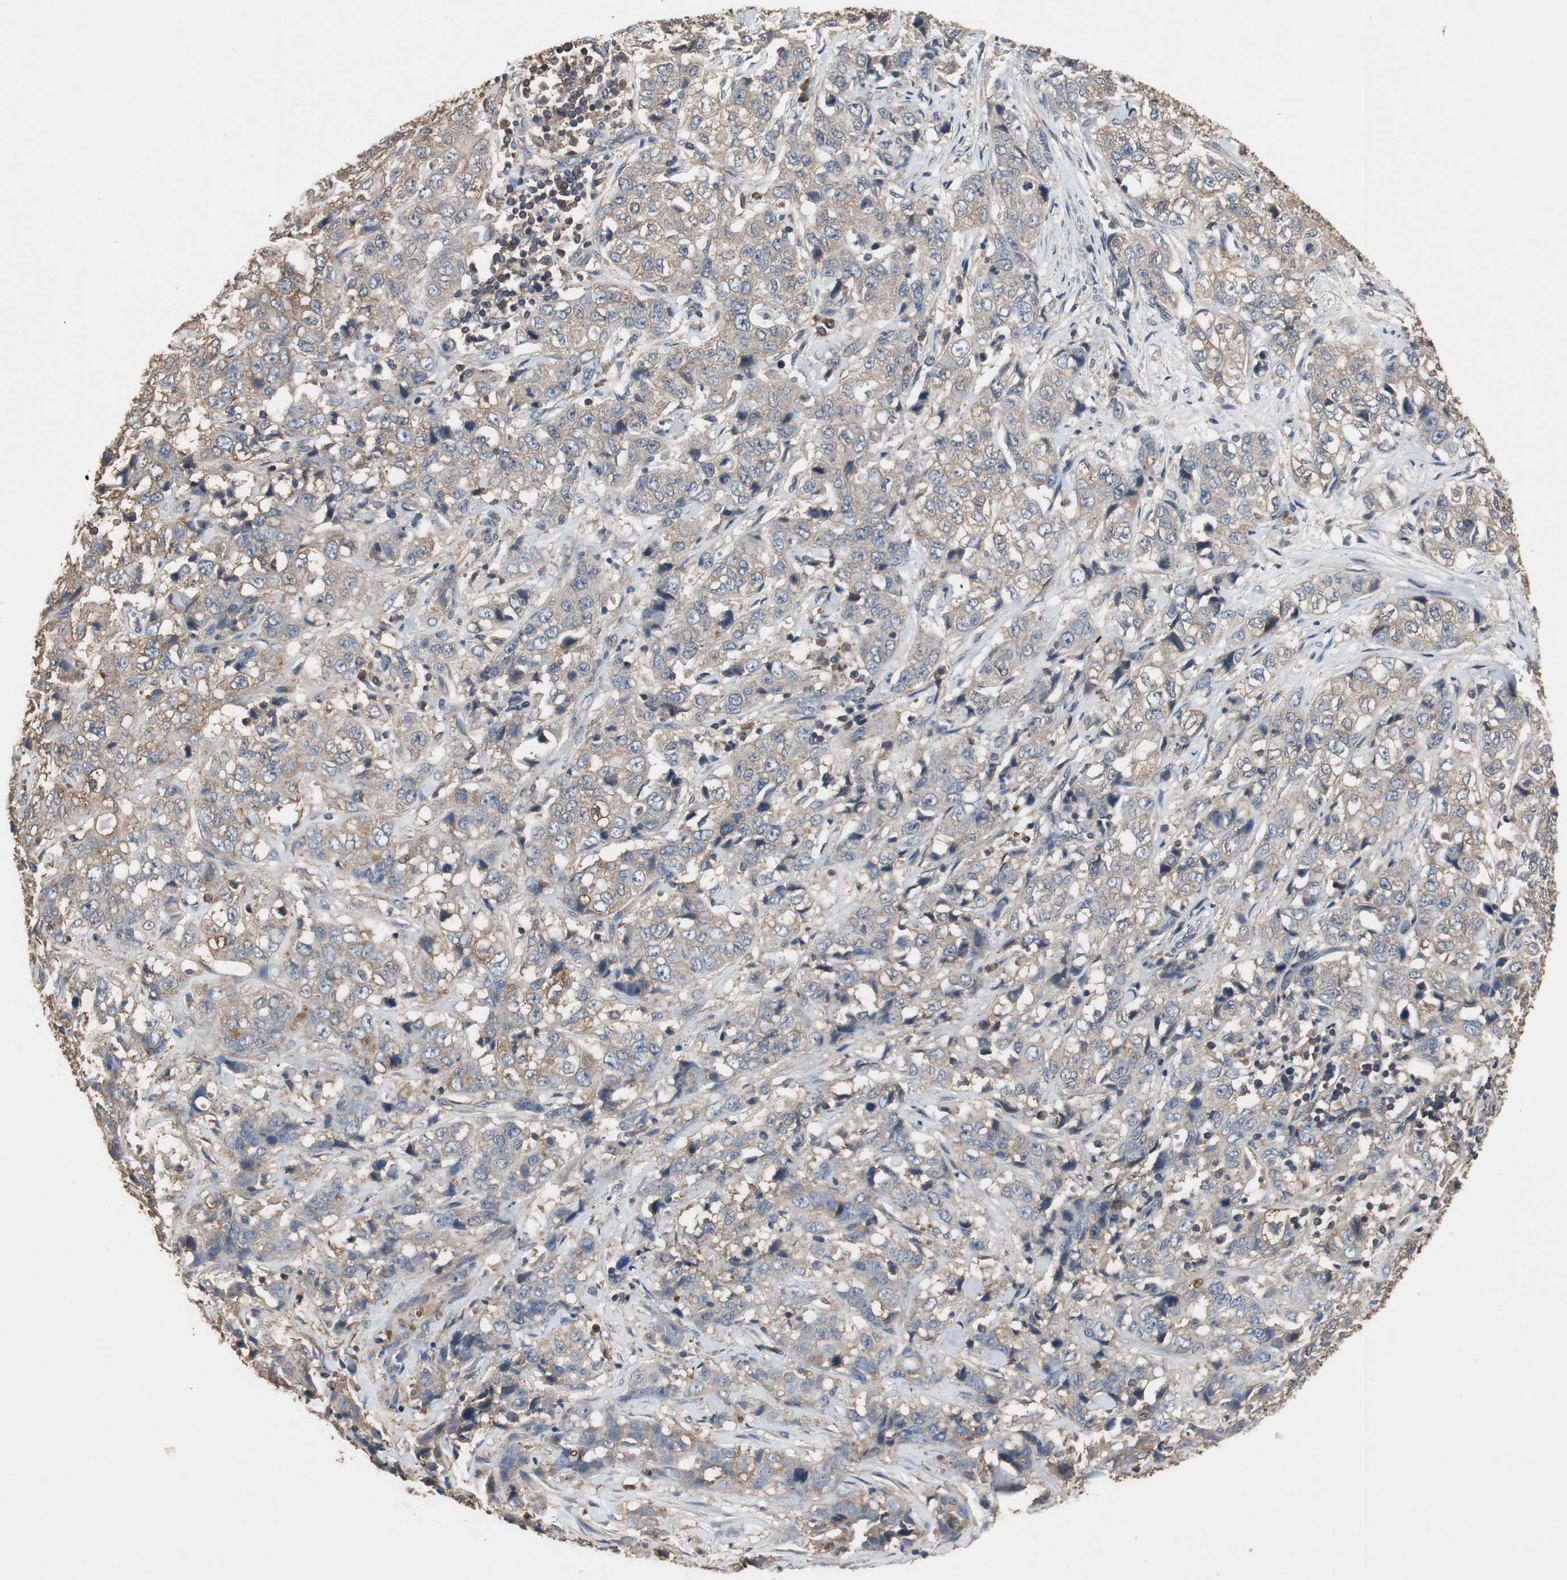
{"staining": {"intensity": "weak", "quantity": "25%-75%", "location": "cytoplasmic/membranous"}, "tissue": "stomach cancer", "cell_type": "Tumor cells", "image_type": "cancer", "snomed": [{"axis": "morphology", "description": "Adenocarcinoma, NOS"}, {"axis": "topography", "description": "Stomach"}], "caption": "IHC (DAB) staining of human adenocarcinoma (stomach) displays weak cytoplasmic/membranous protein staining in approximately 25%-75% of tumor cells.", "gene": "TNFRSF14", "patient": {"sex": "male", "age": 48}}